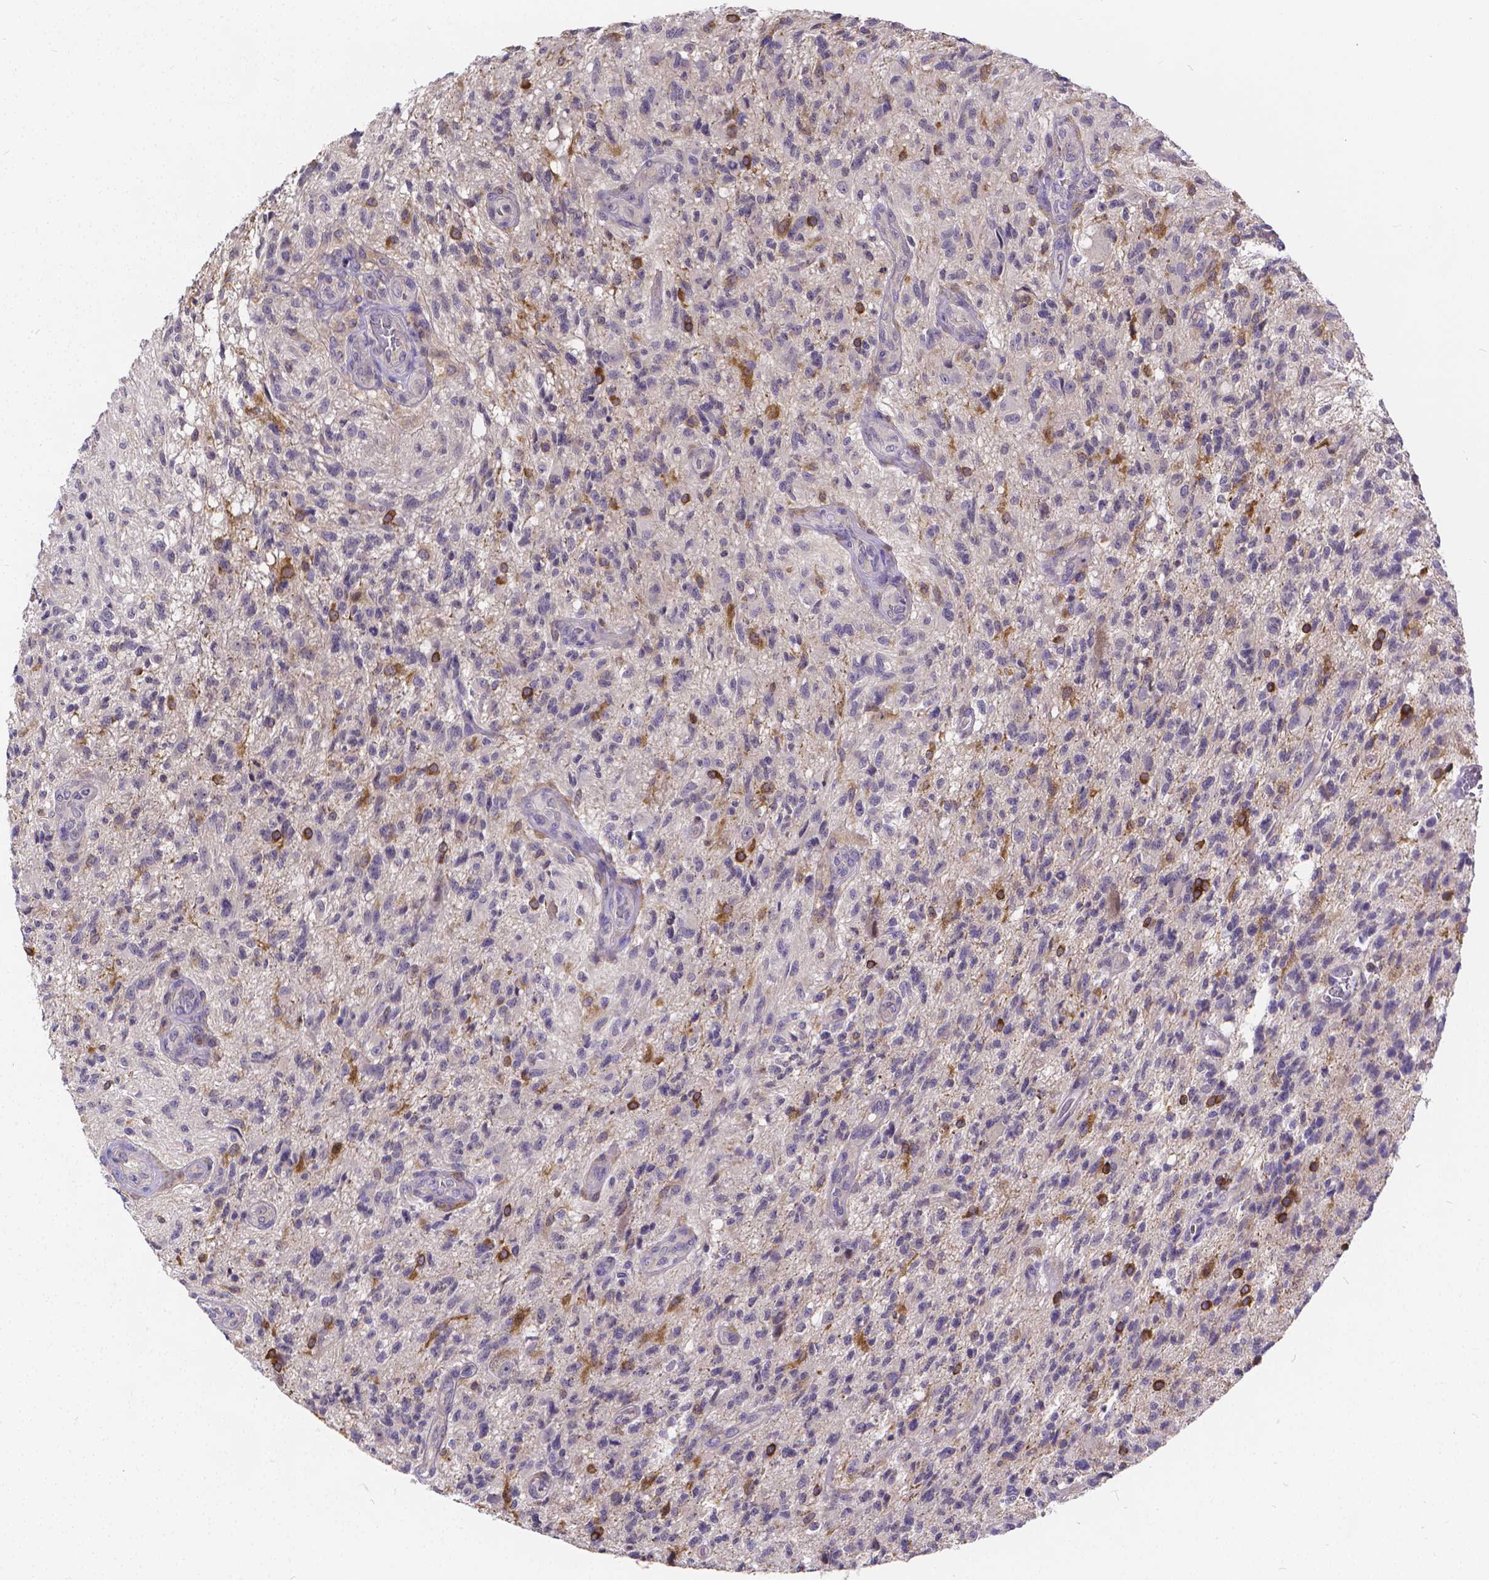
{"staining": {"intensity": "strong", "quantity": "<25%", "location": "cytoplasmic/membranous"}, "tissue": "glioma", "cell_type": "Tumor cells", "image_type": "cancer", "snomed": [{"axis": "morphology", "description": "Glioma, malignant, High grade"}, {"axis": "topography", "description": "Brain"}], "caption": "IHC histopathology image of neoplastic tissue: human glioma stained using IHC demonstrates medium levels of strong protein expression localized specifically in the cytoplasmic/membranous of tumor cells, appearing as a cytoplasmic/membranous brown color.", "gene": "GLRB", "patient": {"sex": "male", "age": 56}}